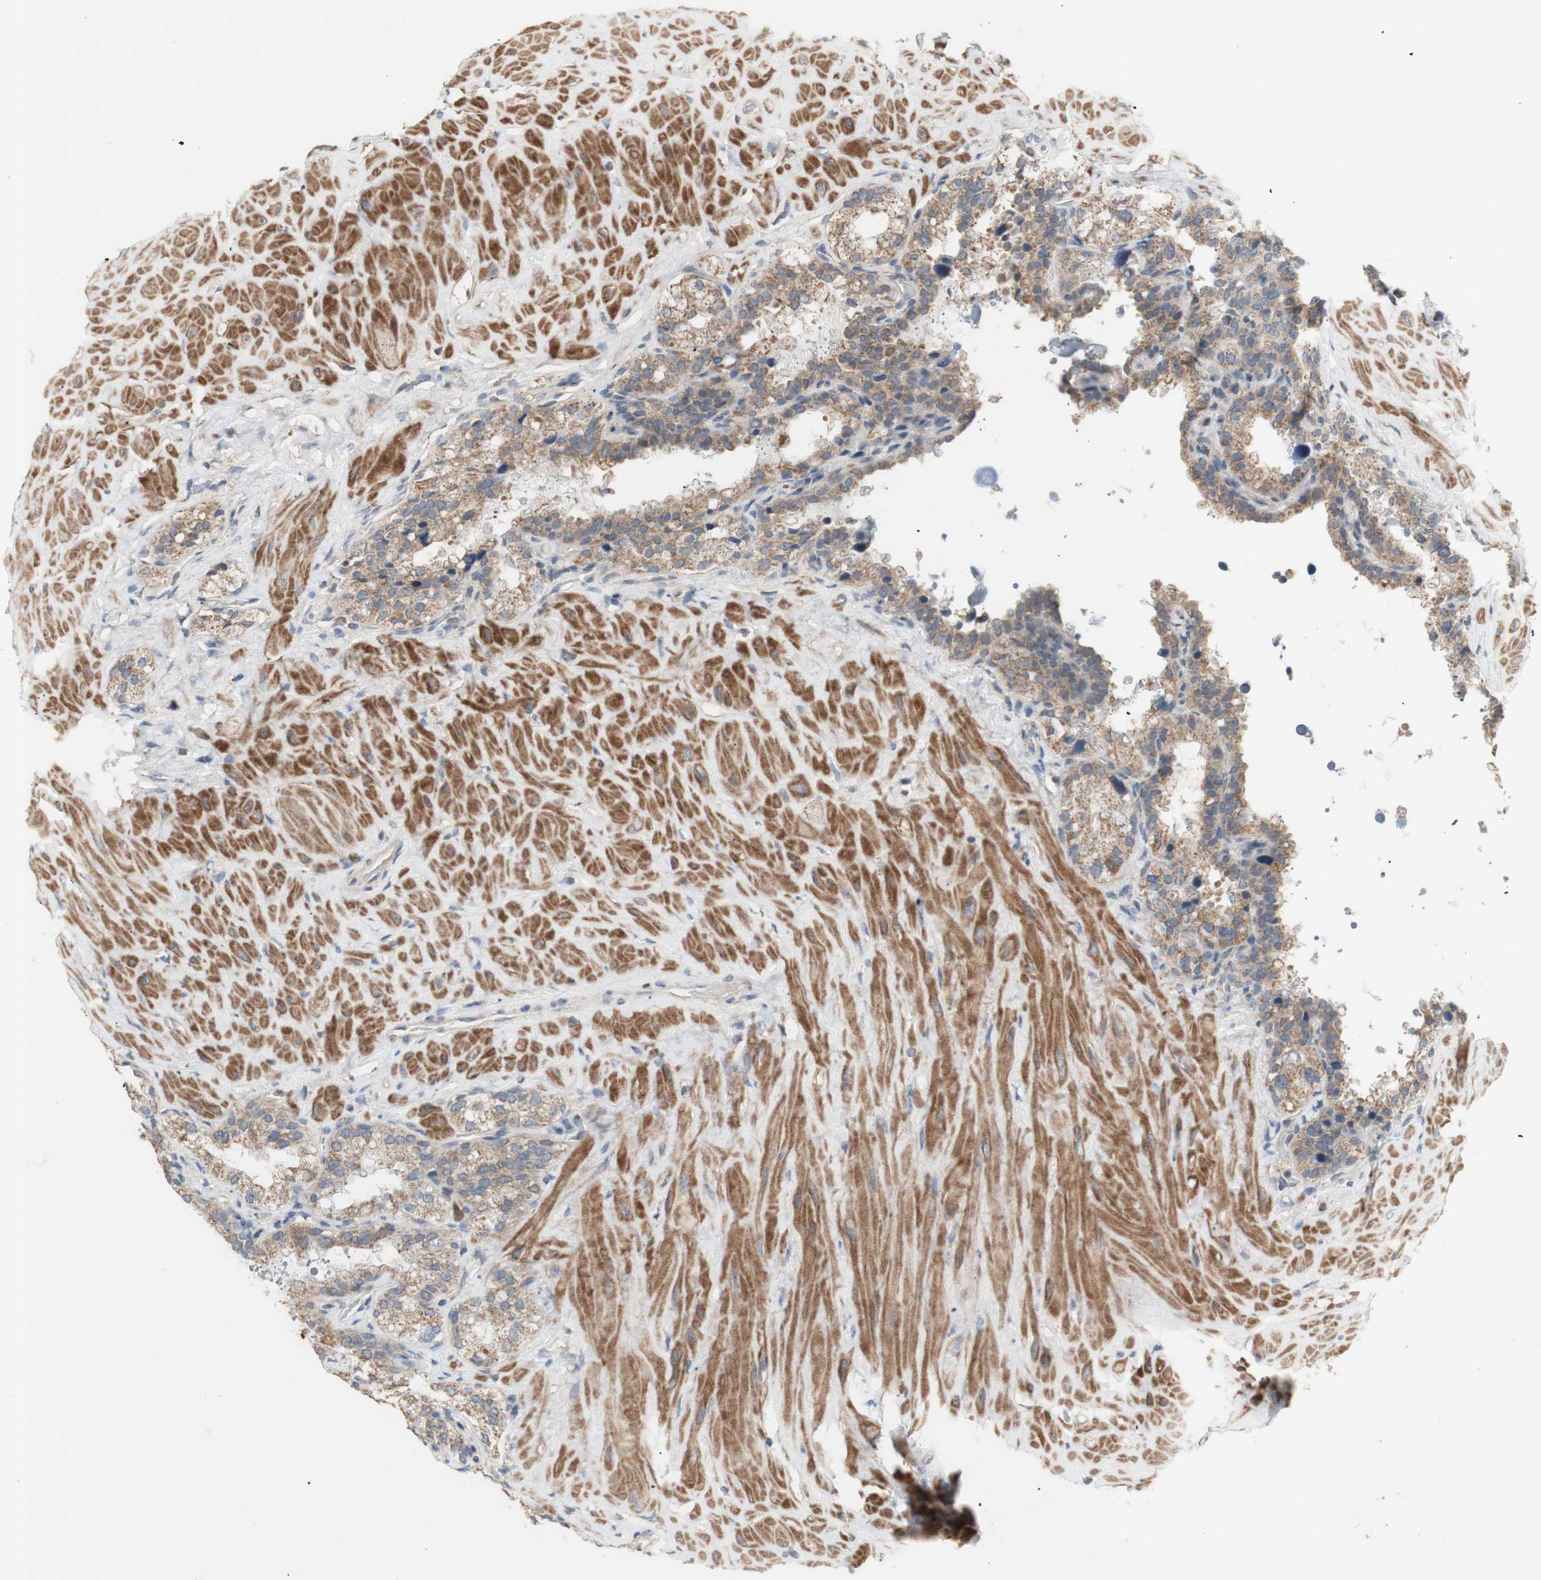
{"staining": {"intensity": "moderate", "quantity": ">75%", "location": "cytoplasmic/membranous"}, "tissue": "seminal vesicle", "cell_type": "Glandular cells", "image_type": "normal", "snomed": [{"axis": "morphology", "description": "Normal tissue, NOS"}, {"axis": "topography", "description": "Seminal veicle"}], "caption": "Immunohistochemical staining of normal human seminal vesicle shows medium levels of moderate cytoplasmic/membranous expression in about >75% of glandular cells.", "gene": "PTGIS", "patient": {"sex": "male", "age": 68}}